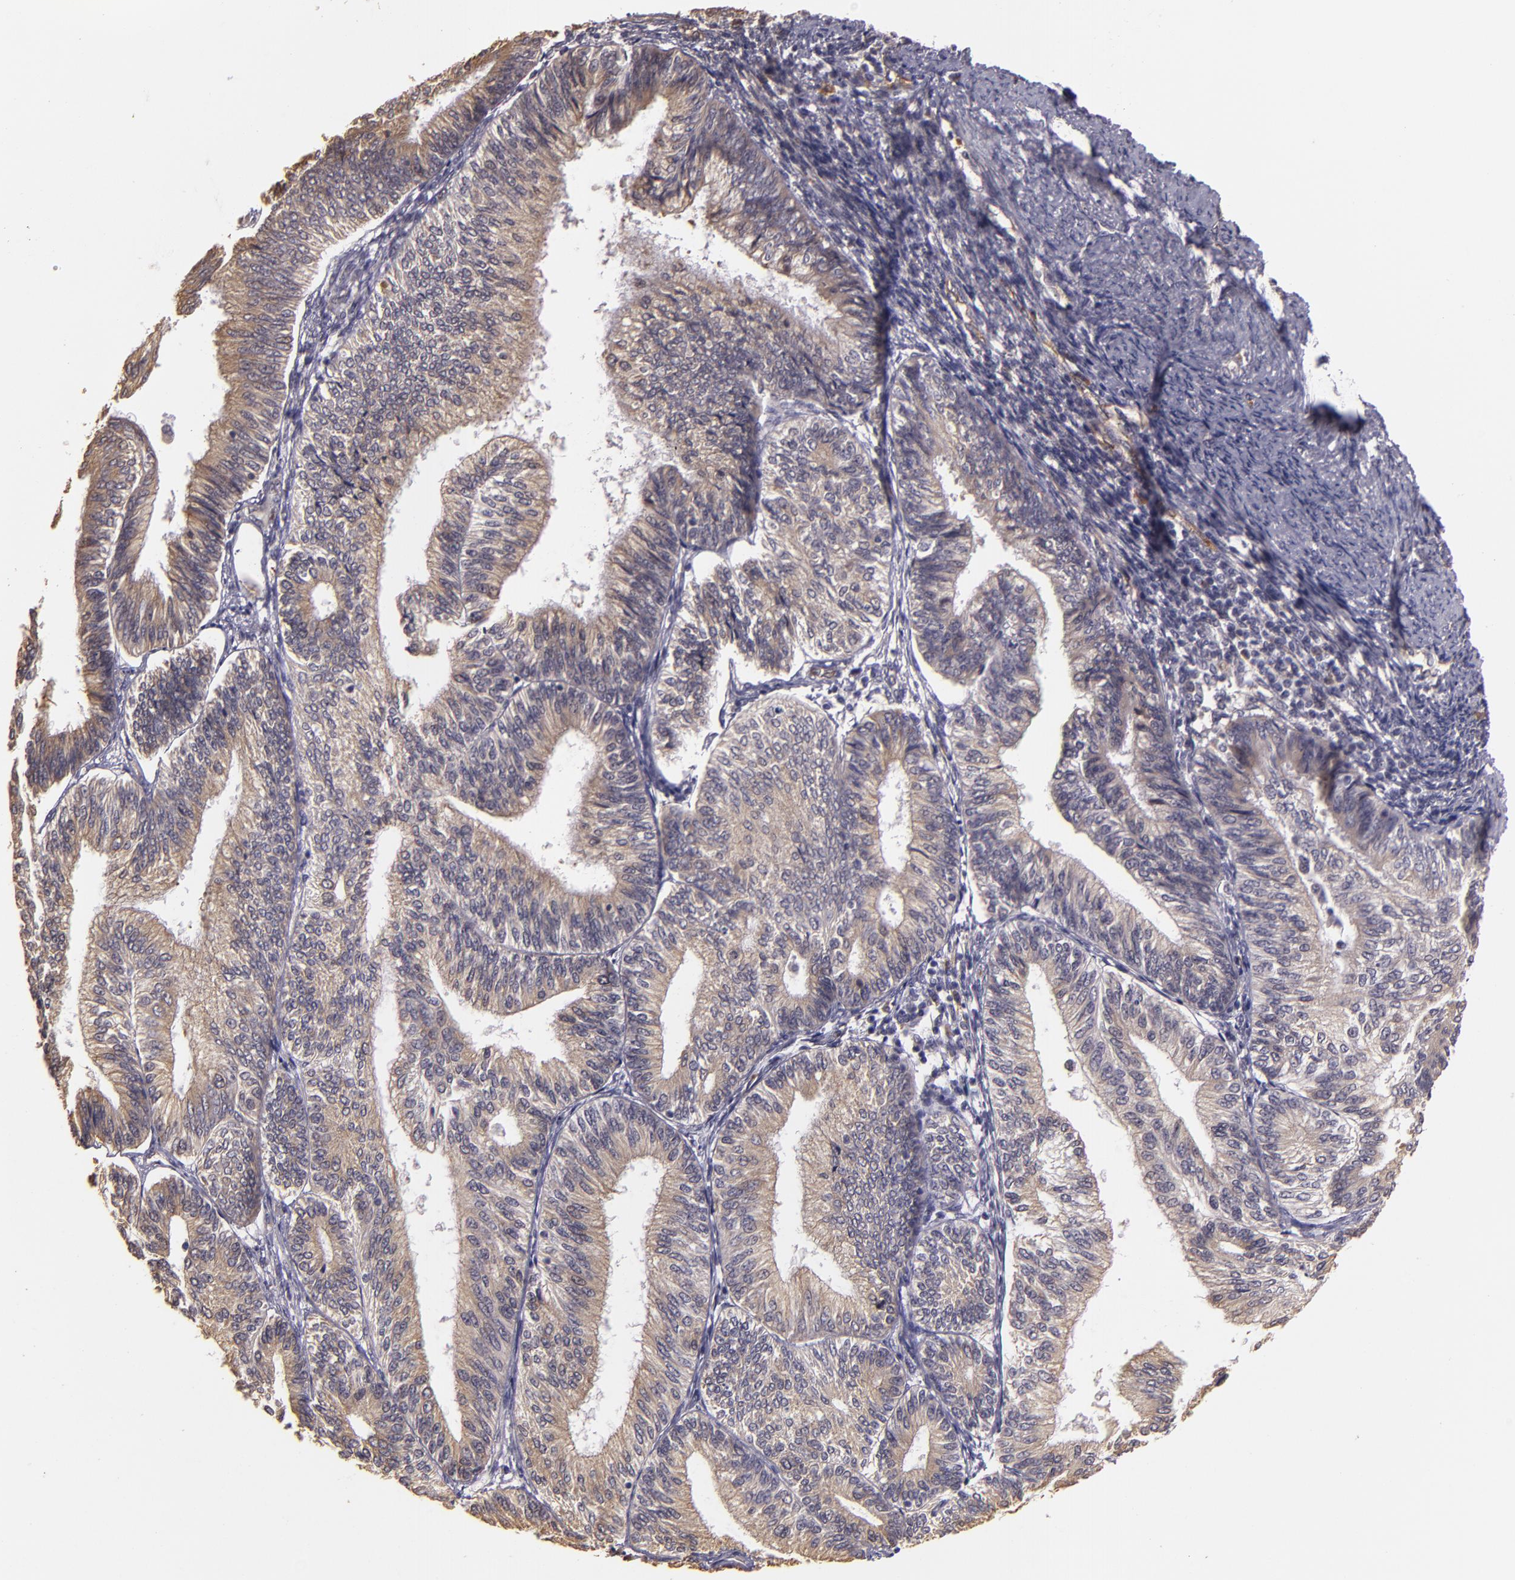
{"staining": {"intensity": "weak", "quantity": ">75%", "location": "cytoplasmic/membranous"}, "tissue": "endometrial cancer", "cell_type": "Tumor cells", "image_type": "cancer", "snomed": [{"axis": "morphology", "description": "Adenocarcinoma, NOS"}, {"axis": "topography", "description": "Endometrium"}], "caption": "Endometrial adenocarcinoma tissue exhibits weak cytoplasmic/membranous expression in approximately >75% of tumor cells, visualized by immunohistochemistry.", "gene": "SYTL4", "patient": {"sex": "female", "age": 55}}